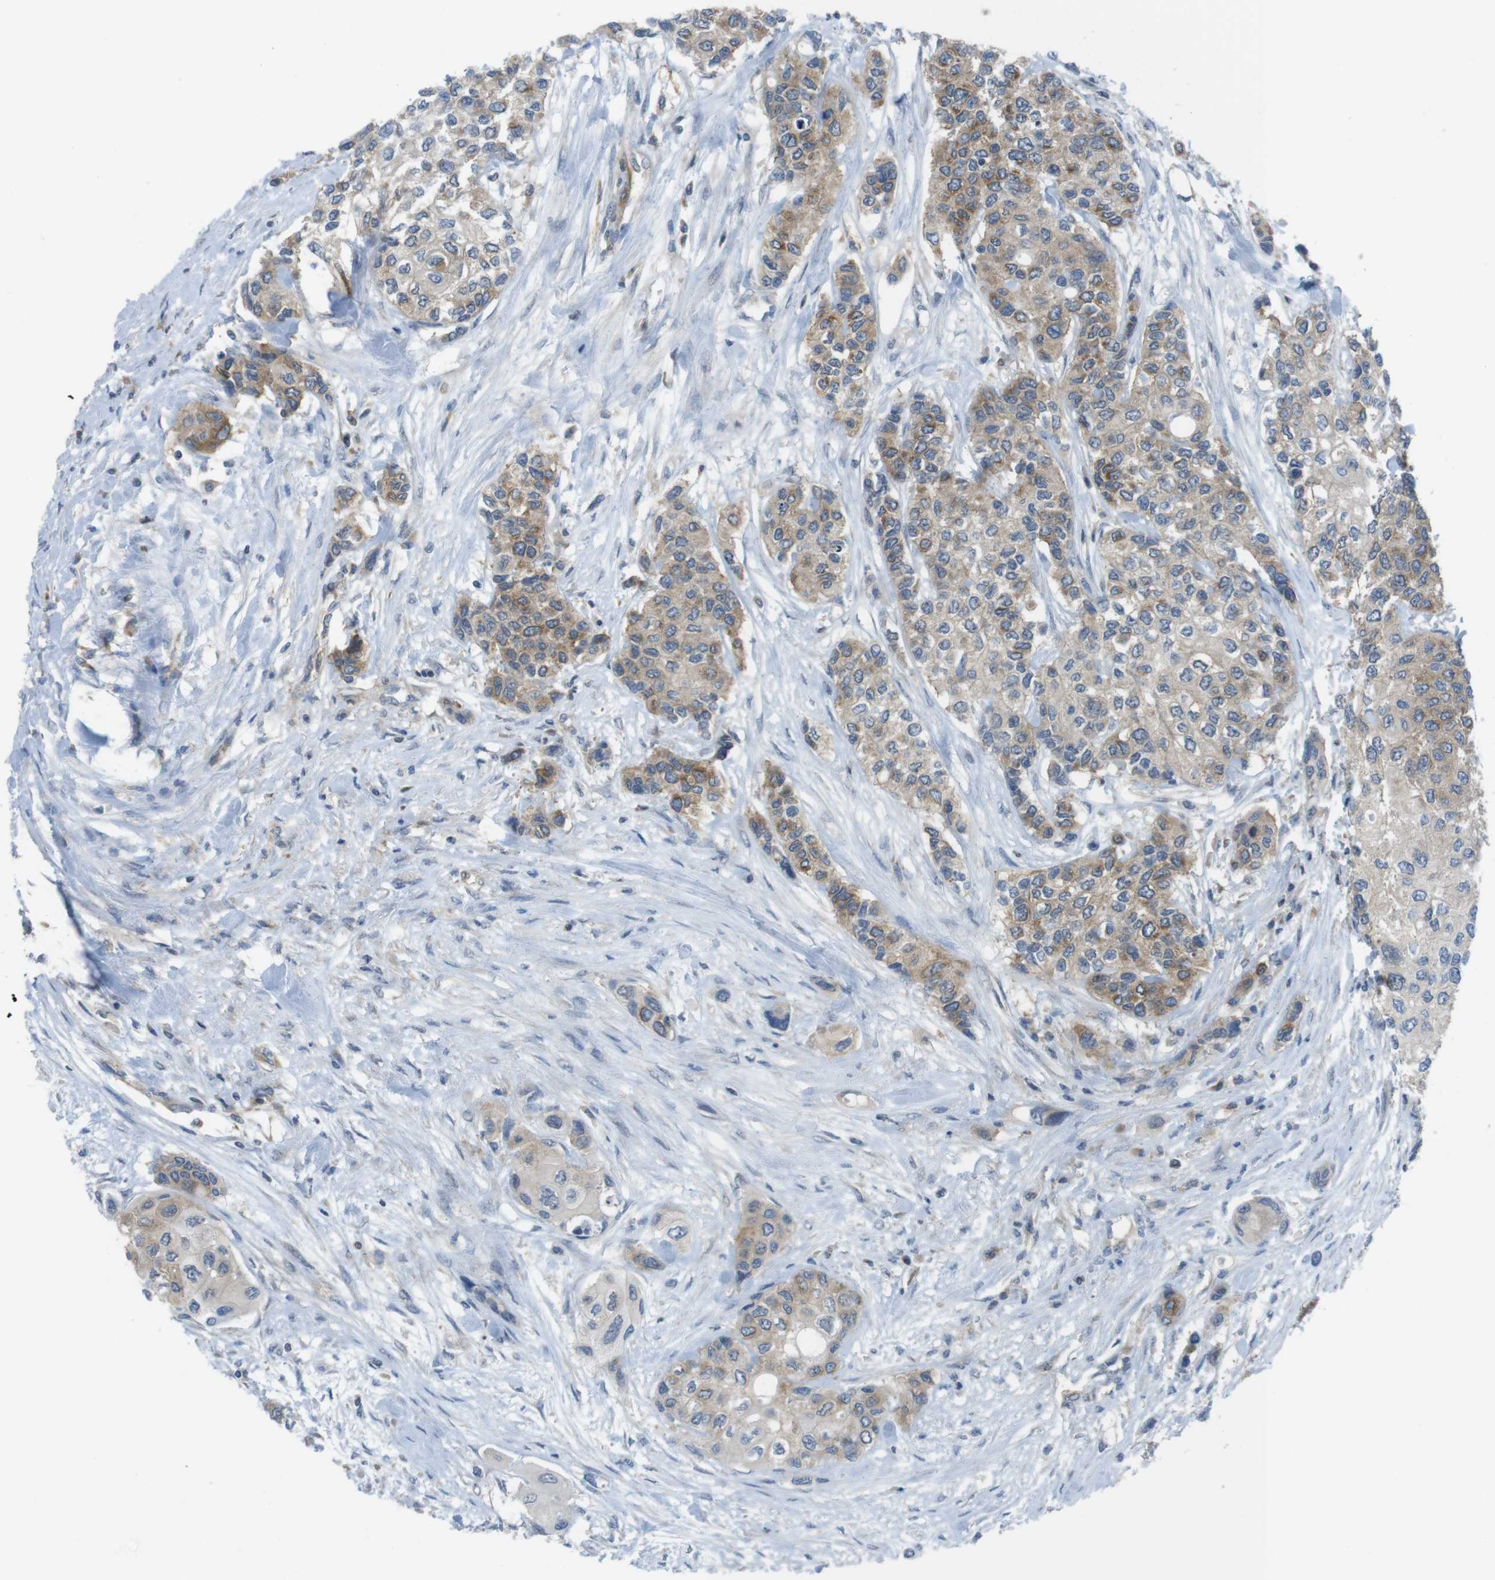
{"staining": {"intensity": "moderate", "quantity": ">75%", "location": "cytoplasmic/membranous"}, "tissue": "urothelial cancer", "cell_type": "Tumor cells", "image_type": "cancer", "snomed": [{"axis": "morphology", "description": "Urothelial carcinoma, High grade"}, {"axis": "topography", "description": "Urinary bladder"}], "caption": "Urothelial carcinoma (high-grade) was stained to show a protein in brown. There is medium levels of moderate cytoplasmic/membranous staining in approximately >75% of tumor cells.", "gene": "MTHFD1", "patient": {"sex": "female", "age": 56}}